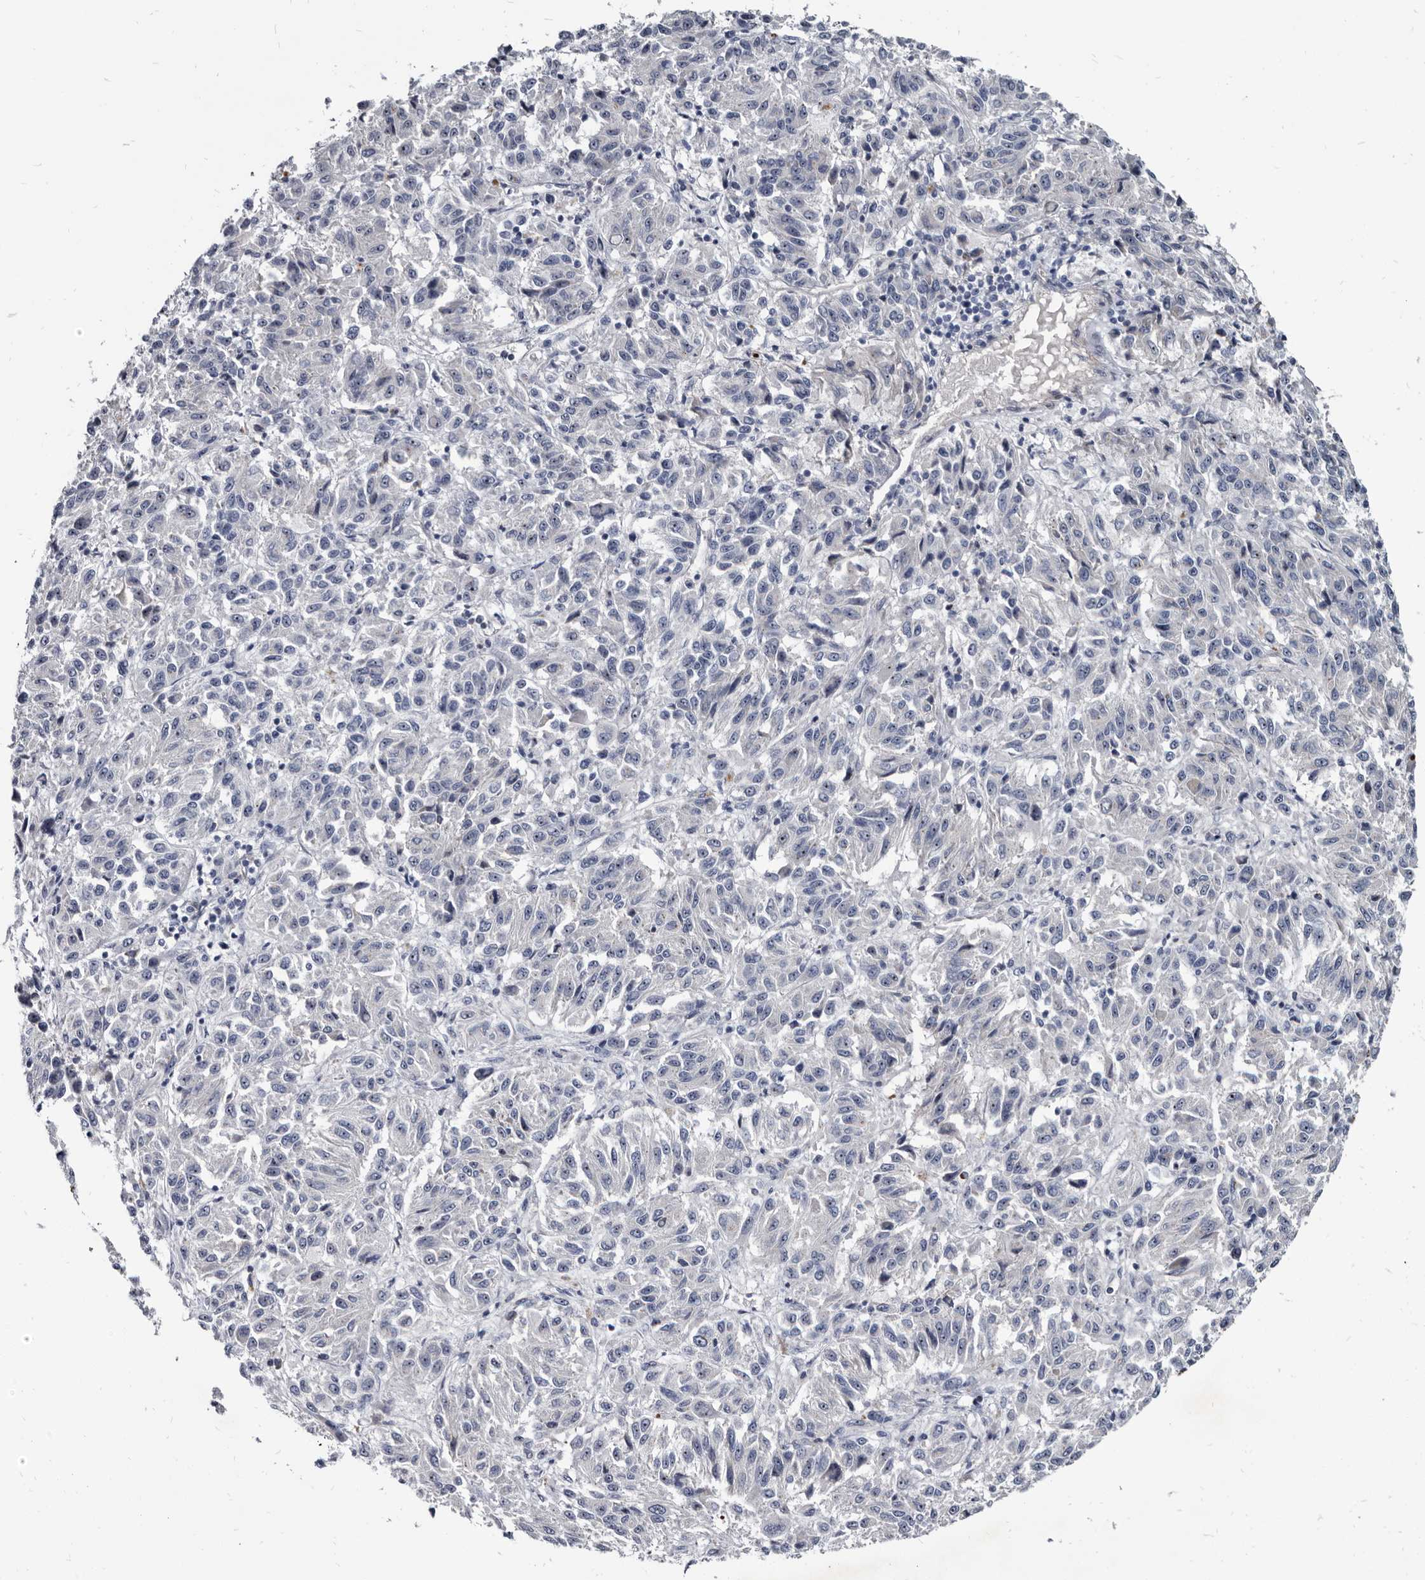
{"staining": {"intensity": "negative", "quantity": "none", "location": "none"}, "tissue": "melanoma", "cell_type": "Tumor cells", "image_type": "cancer", "snomed": [{"axis": "morphology", "description": "Malignant melanoma, Metastatic site"}, {"axis": "topography", "description": "Lung"}], "caption": "An immunohistochemistry (IHC) micrograph of melanoma is shown. There is no staining in tumor cells of melanoma. (DAB immunohistochemistry (IHC) with hematoxylin counter stain).", "gene": "PRSS8", "patient": {"sex": "male", "age": 64}}